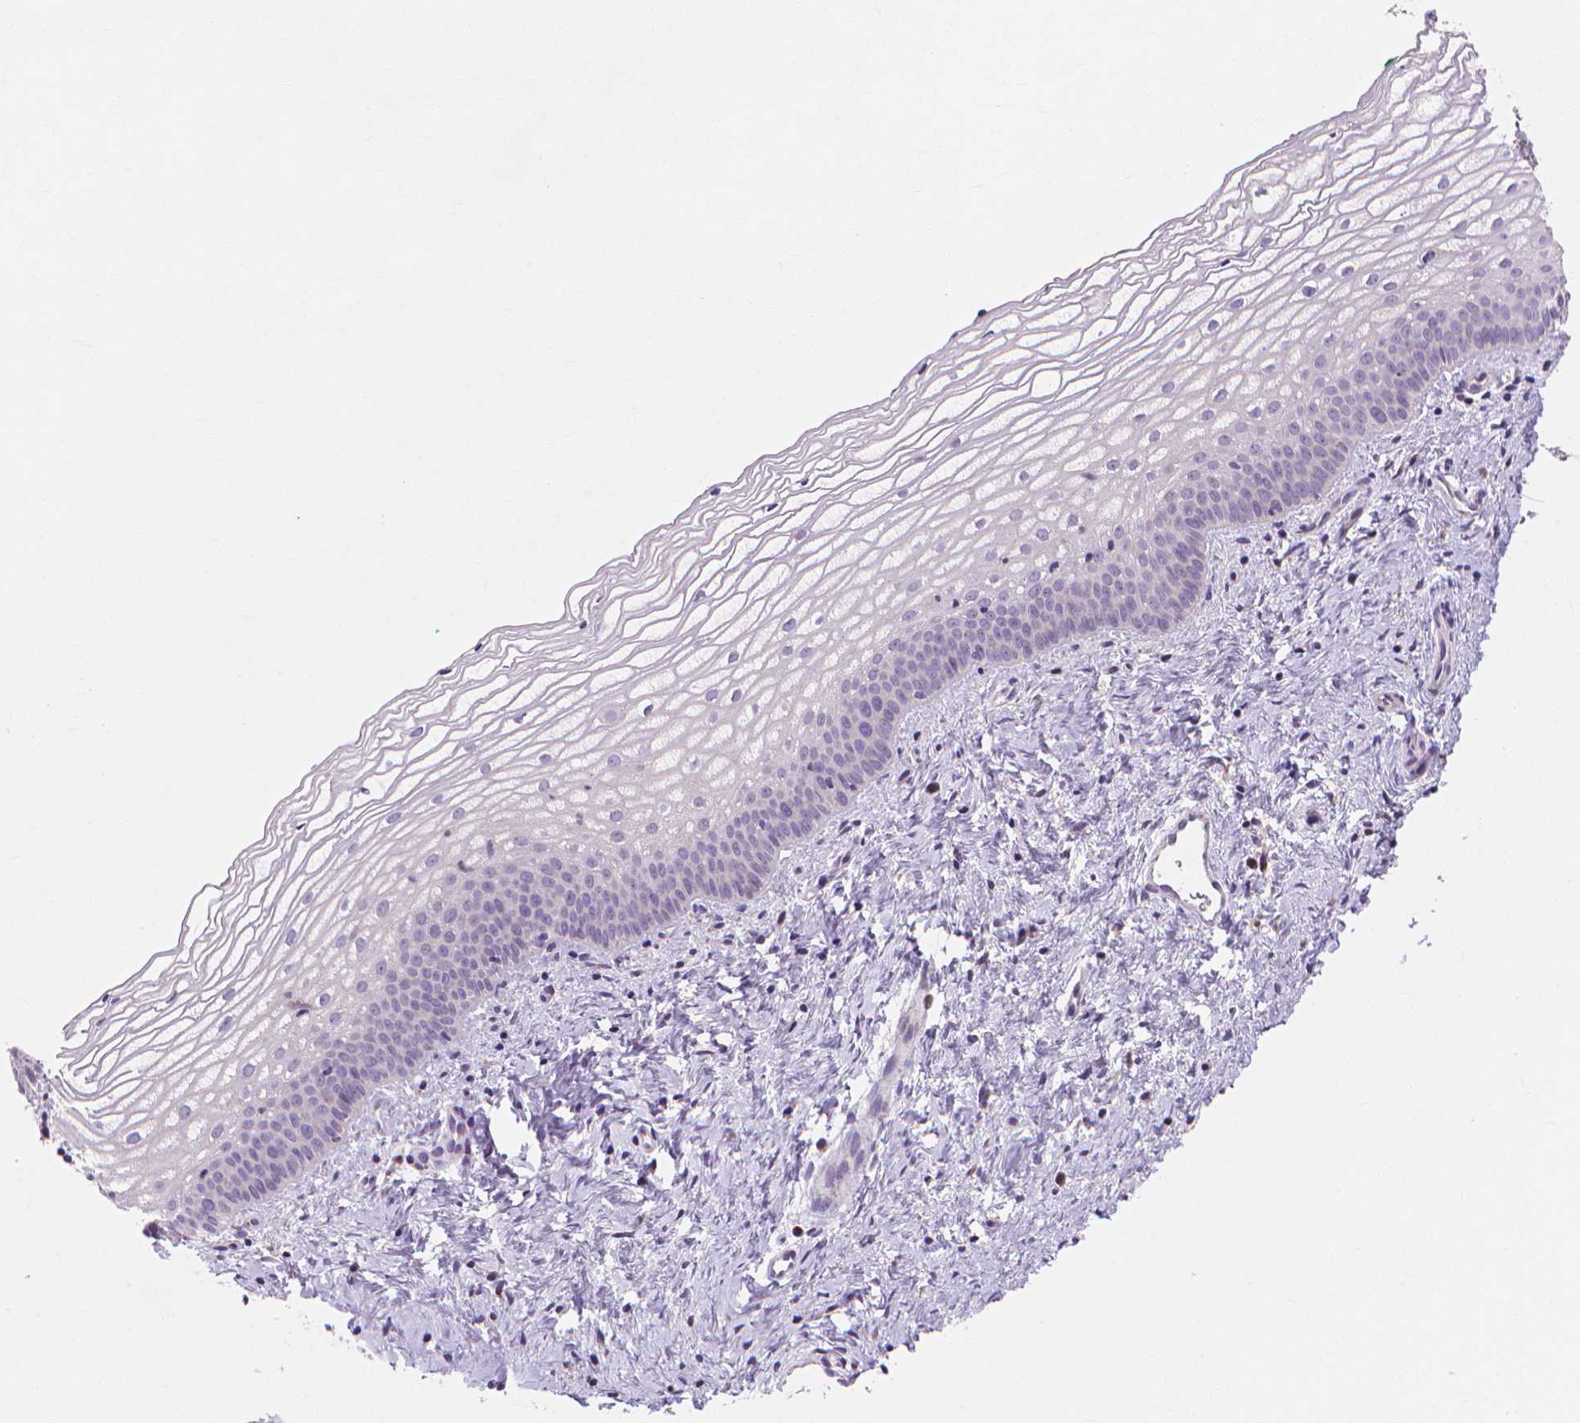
{"staining": {"intensity": "negative", "quantity": "none", "location": "none"}, "tissue": "vagina", "cell_type": "Squamous epithelial cells", "image_type": "normal", "snomed": [{"axis": "morphology", "description": "Normal tissue, NOS"}, {"axis": "topography", "description": "Vagina"}], "caption": "DAB immunohistochemical staining of unremarkable vagina reveals no significant expression in squamous epithelial cells.", "gene": "PRDM13", "patient": {"sex": "female", "age": 44}}